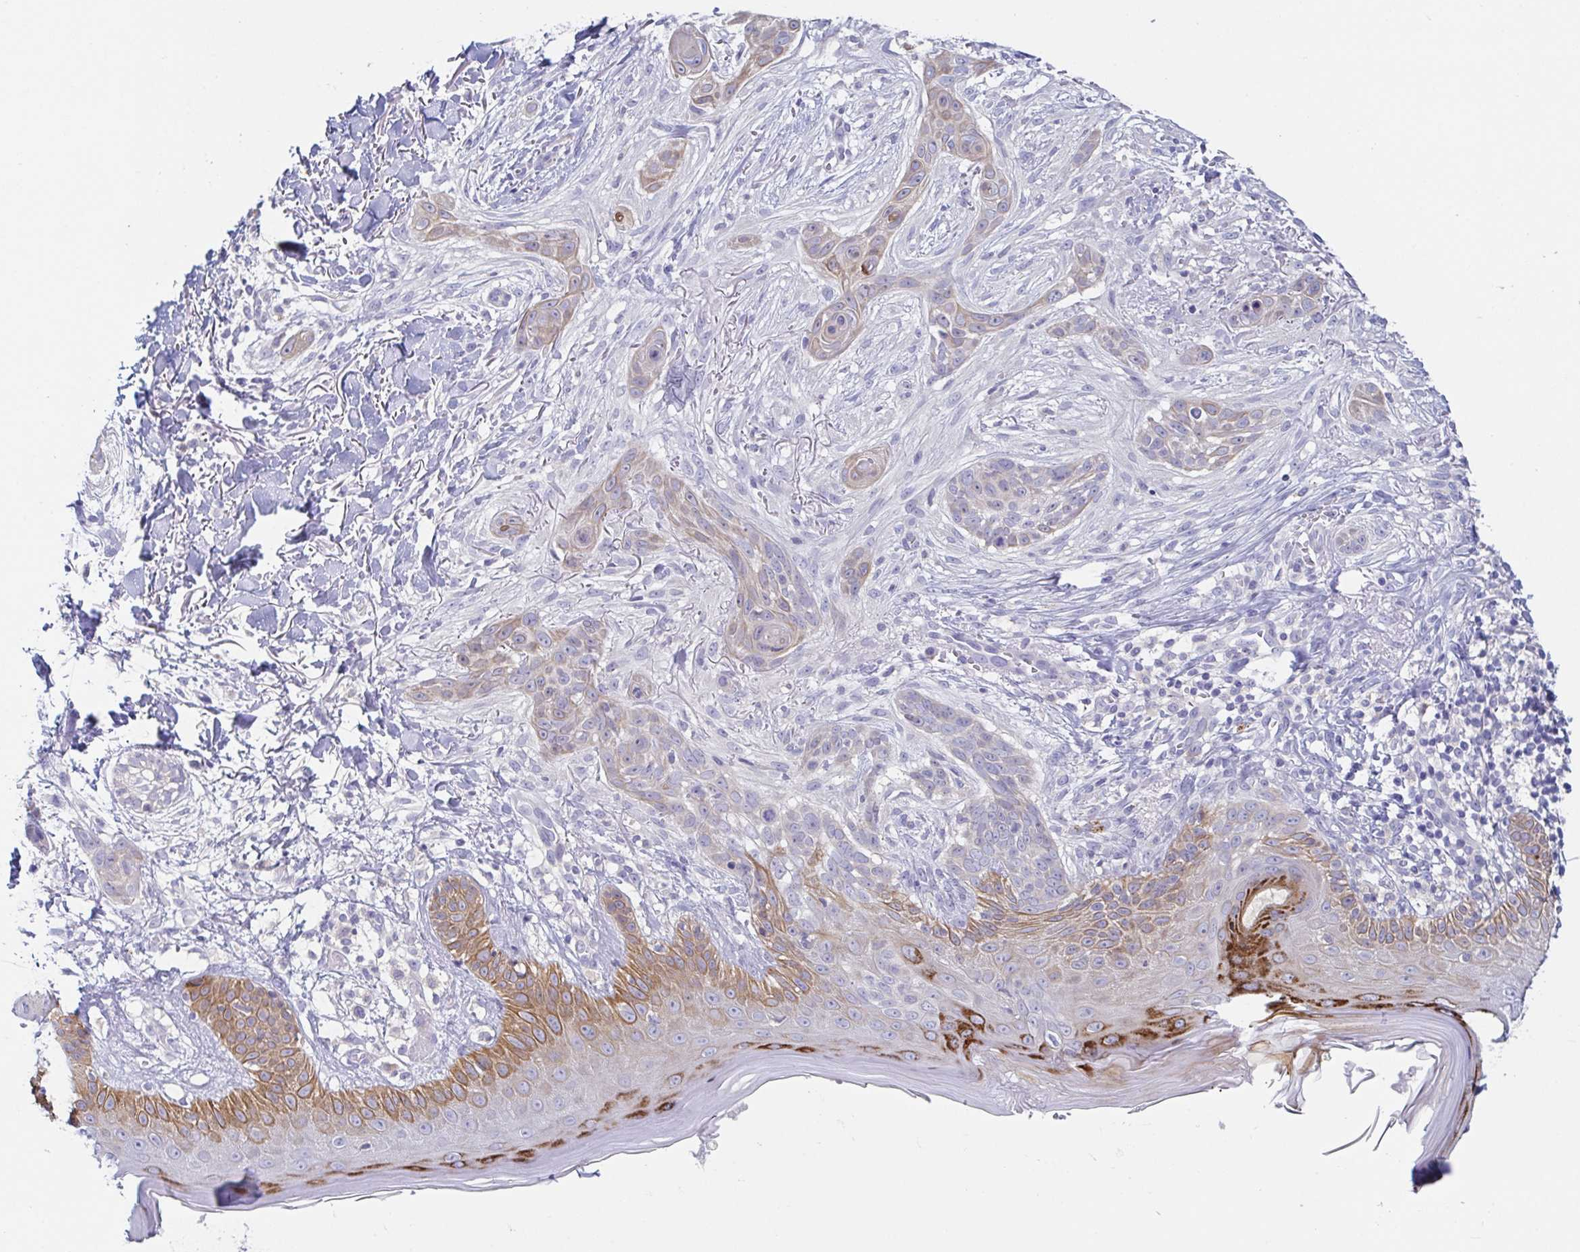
{"staining": {"intensity": "weak", "quantity": "25%-75%", "location": "cytoplasmic/membranous"}, "tissue": "skin cancer", "cell_type": "Tumor cells", "image_type": "cancer", "snomed": [{"axis": "morphology", "description": "Basal cell carcinoma"}, {"axis": "morphology", "description": "BCC, high aggressive"}, {"axis": "topography", "description": "Skin"}], "caption": "A low amount of weak cytoplasmic/membranous positivity is appreciated in approximately 25%-75% of tumor cells in bcc,  high aggressive (skin) tissue. The protein of interest is stained brown, and the nuclei are stained in blue (DAB IHC with brightfield microscopy, high magnification).", "gene": "HTR2A", "patient": {"sex": "male", "age": 64}}